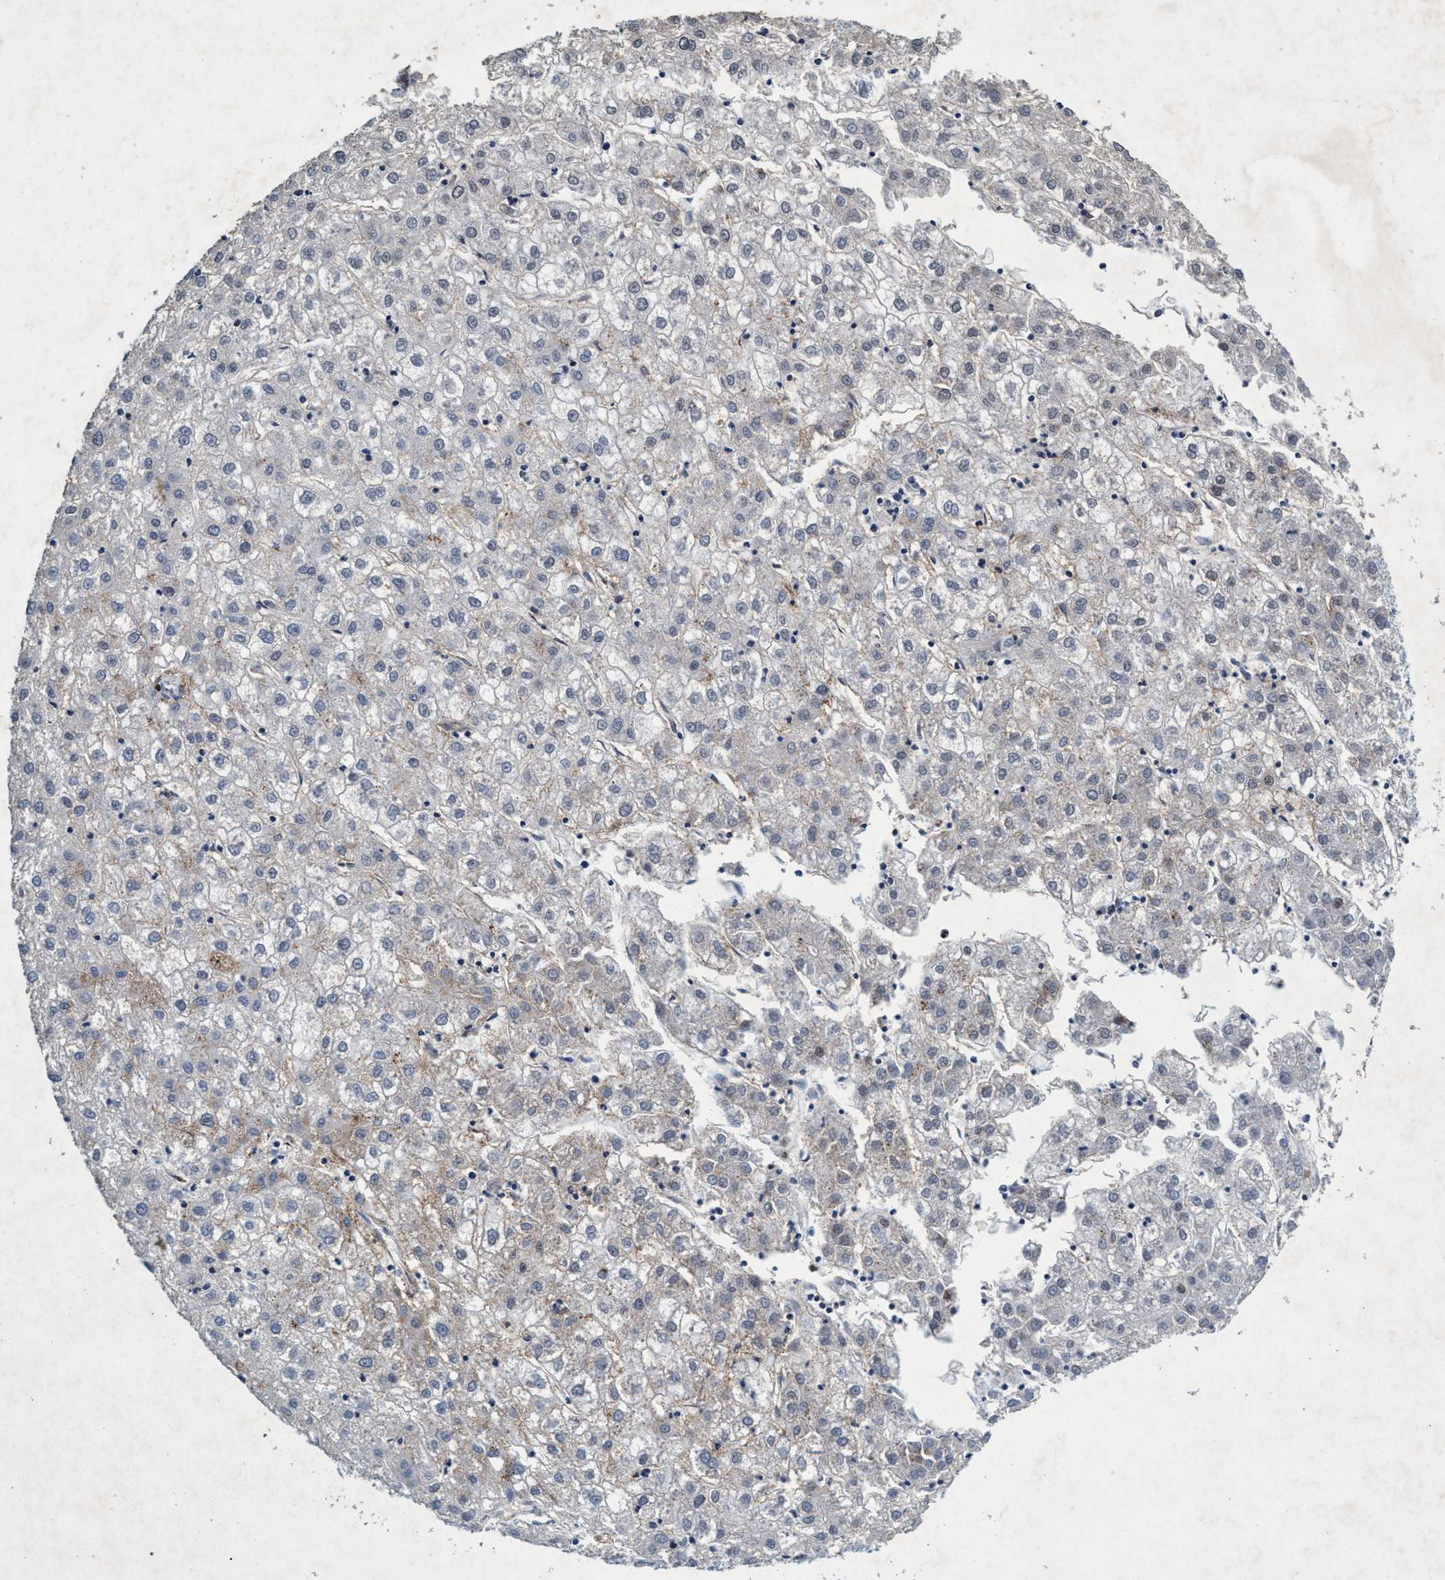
{"staining": {"intensity": "weak", "quantity": "<25%", "location": "cytoplasmic/membranous"}, "tissue": "liver cancer", "cell_type": "Tumor cells", "image_type": "cancer", "snomed": [{"axis": "morphology", "description": "Carcinoma, Hepatocellular, NOS"}, {"axis": "topography", "description": "Liver"}], "caption": "This is an immunohistochemistry (IHC) histopathology image of human liver hepatocellular carcinoma. There is no positivity in tumor cells.", "gene": "GRB14", "patient": {"sex": "male", "age": 72}}